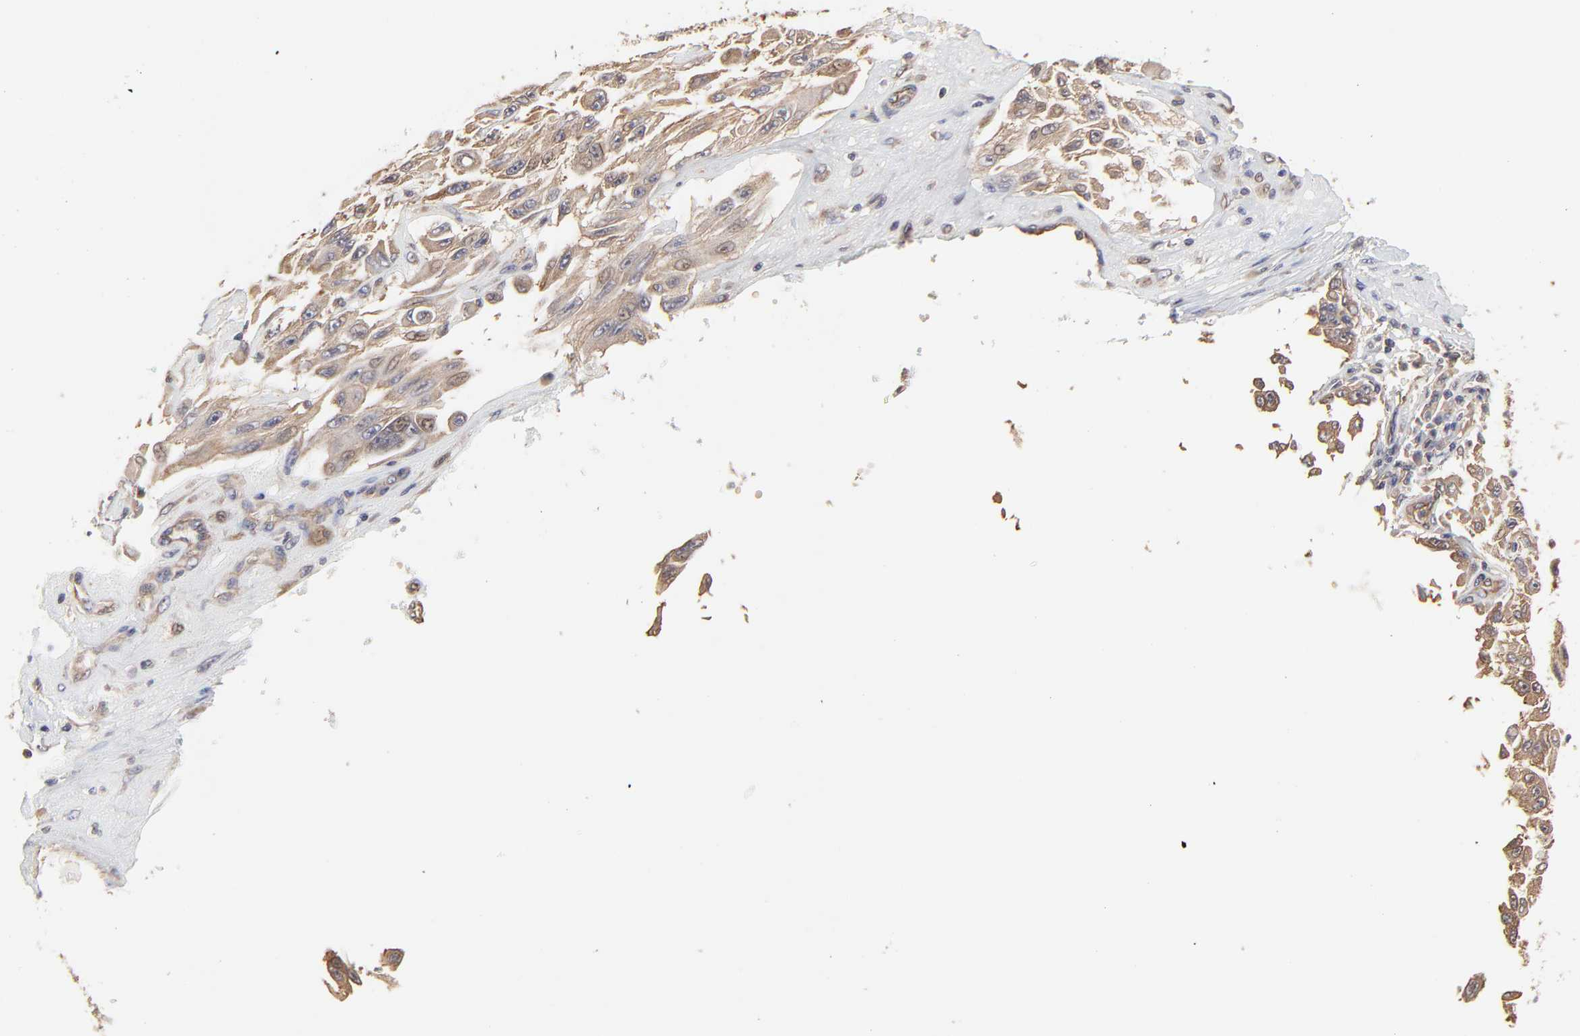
{"staining": {"intensity": "weak", "quantity": "25%-75%", "location": "cytoplasmic/membranous"}, "tissue": "melanoma", "cell_type": "Tumor cells", "image_type": "cancer", "snomed": [{"axis": "morphology", "description": "Malignant melanoma, NOS"}, {"axis": "topography", "description": "Skin"}], "caption": "An image of melanoma stained for a protein reveals weak cytoplasmic/membranous brown staining in tumor cells.", "gene": "ARMT1", "patient": {"sex": "male", "age": 30}}